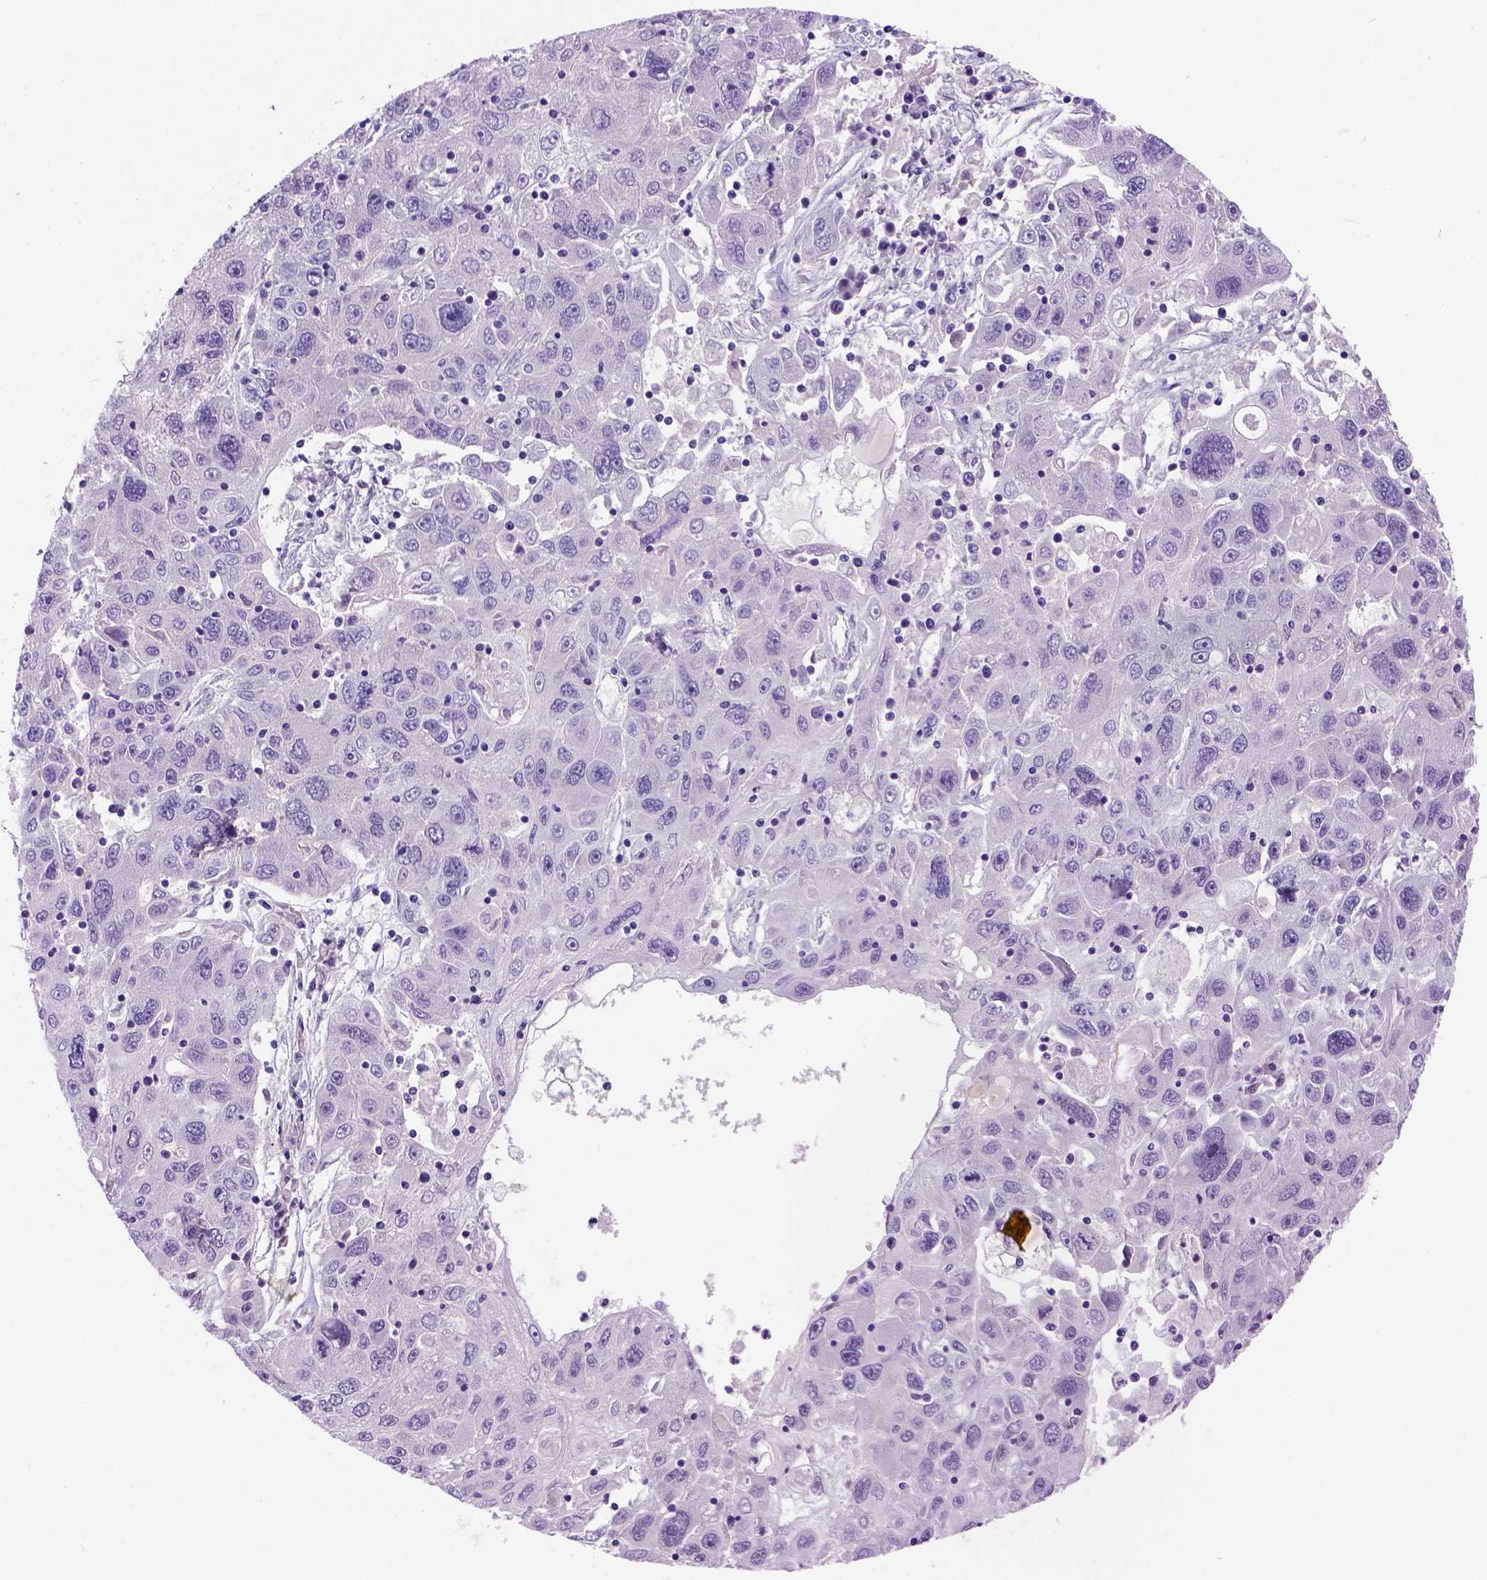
{"staining": {"intensity": "negative", "quantity": "none", "location": "none"}, "tissue": "stomach cancer", "cell_type": "Tumor cells", "image_type": "cancer", "snomed": [{"axis": "morphology", "description": "Adenocarcinoma, NOS"}, {"axis": "topography", "description": "Stomach"}], "caption": "Micrograph shows no significant protein staining in tumor cells of stomach cancer (adenocarcinoma).", "gene": "FAM81B", "patient": {"sex": "male", "age": 56}}